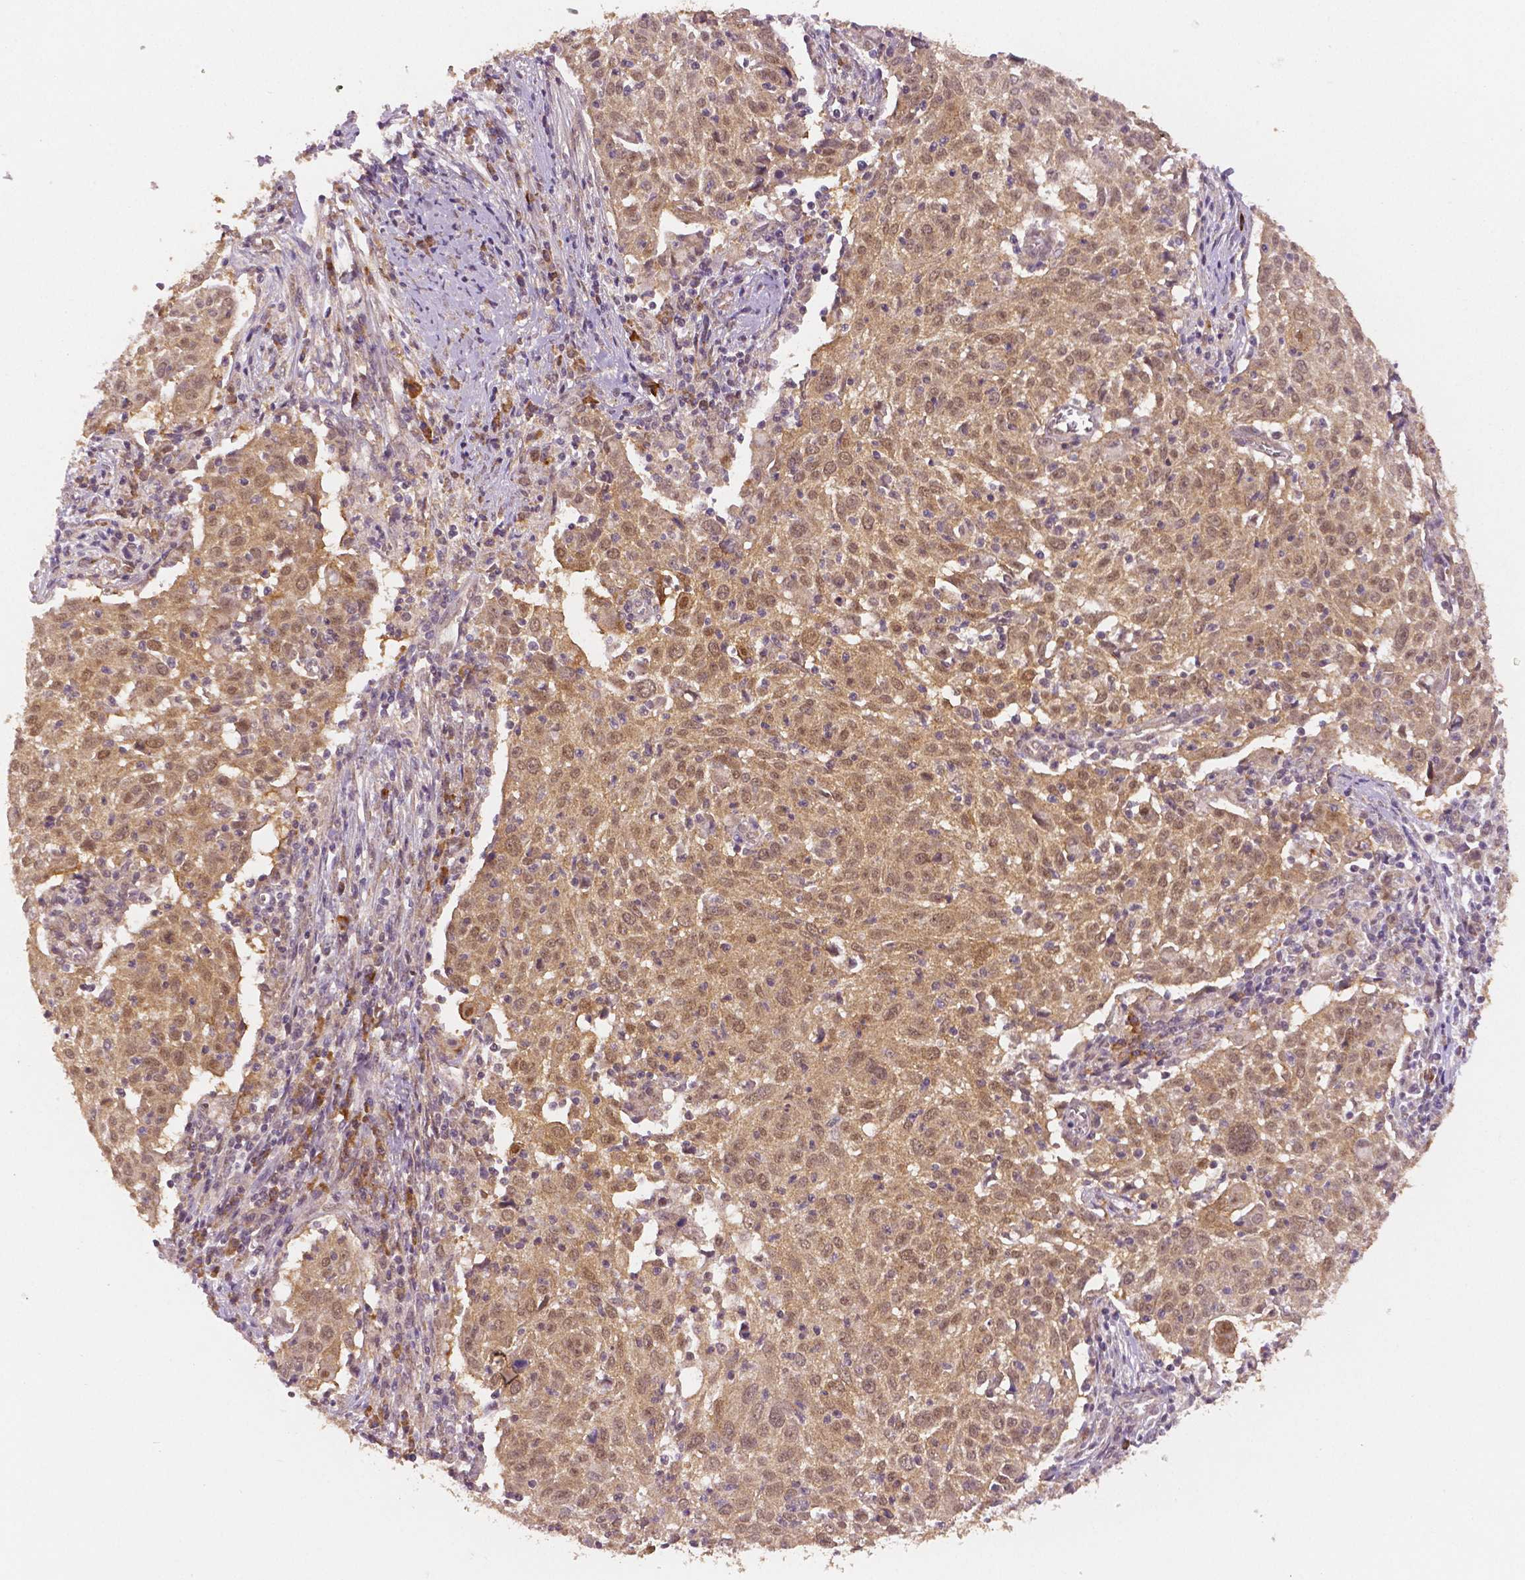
{"staining": {"intensity": "weak", "quantity": ">75%", "location": "cytoplasmic/membranous"}, "tissue": "cervical cancer", "cell_type": "Tumor cells", "image_type": "cancer", "snomed": [{"axis": "morphology", "description": "Squamous cell carcinoma, NOS"}, {"axis": "topography", "description": "Cervix"}], "caption": "This is an image of immunohistochemistry staining of squamous cell carcinoma (cervical), which shows weak staining in the cytoplasmic/membranous of tumor cells.", "gene": "STAT3", "patient": {"sex": "female", "age": 39}}